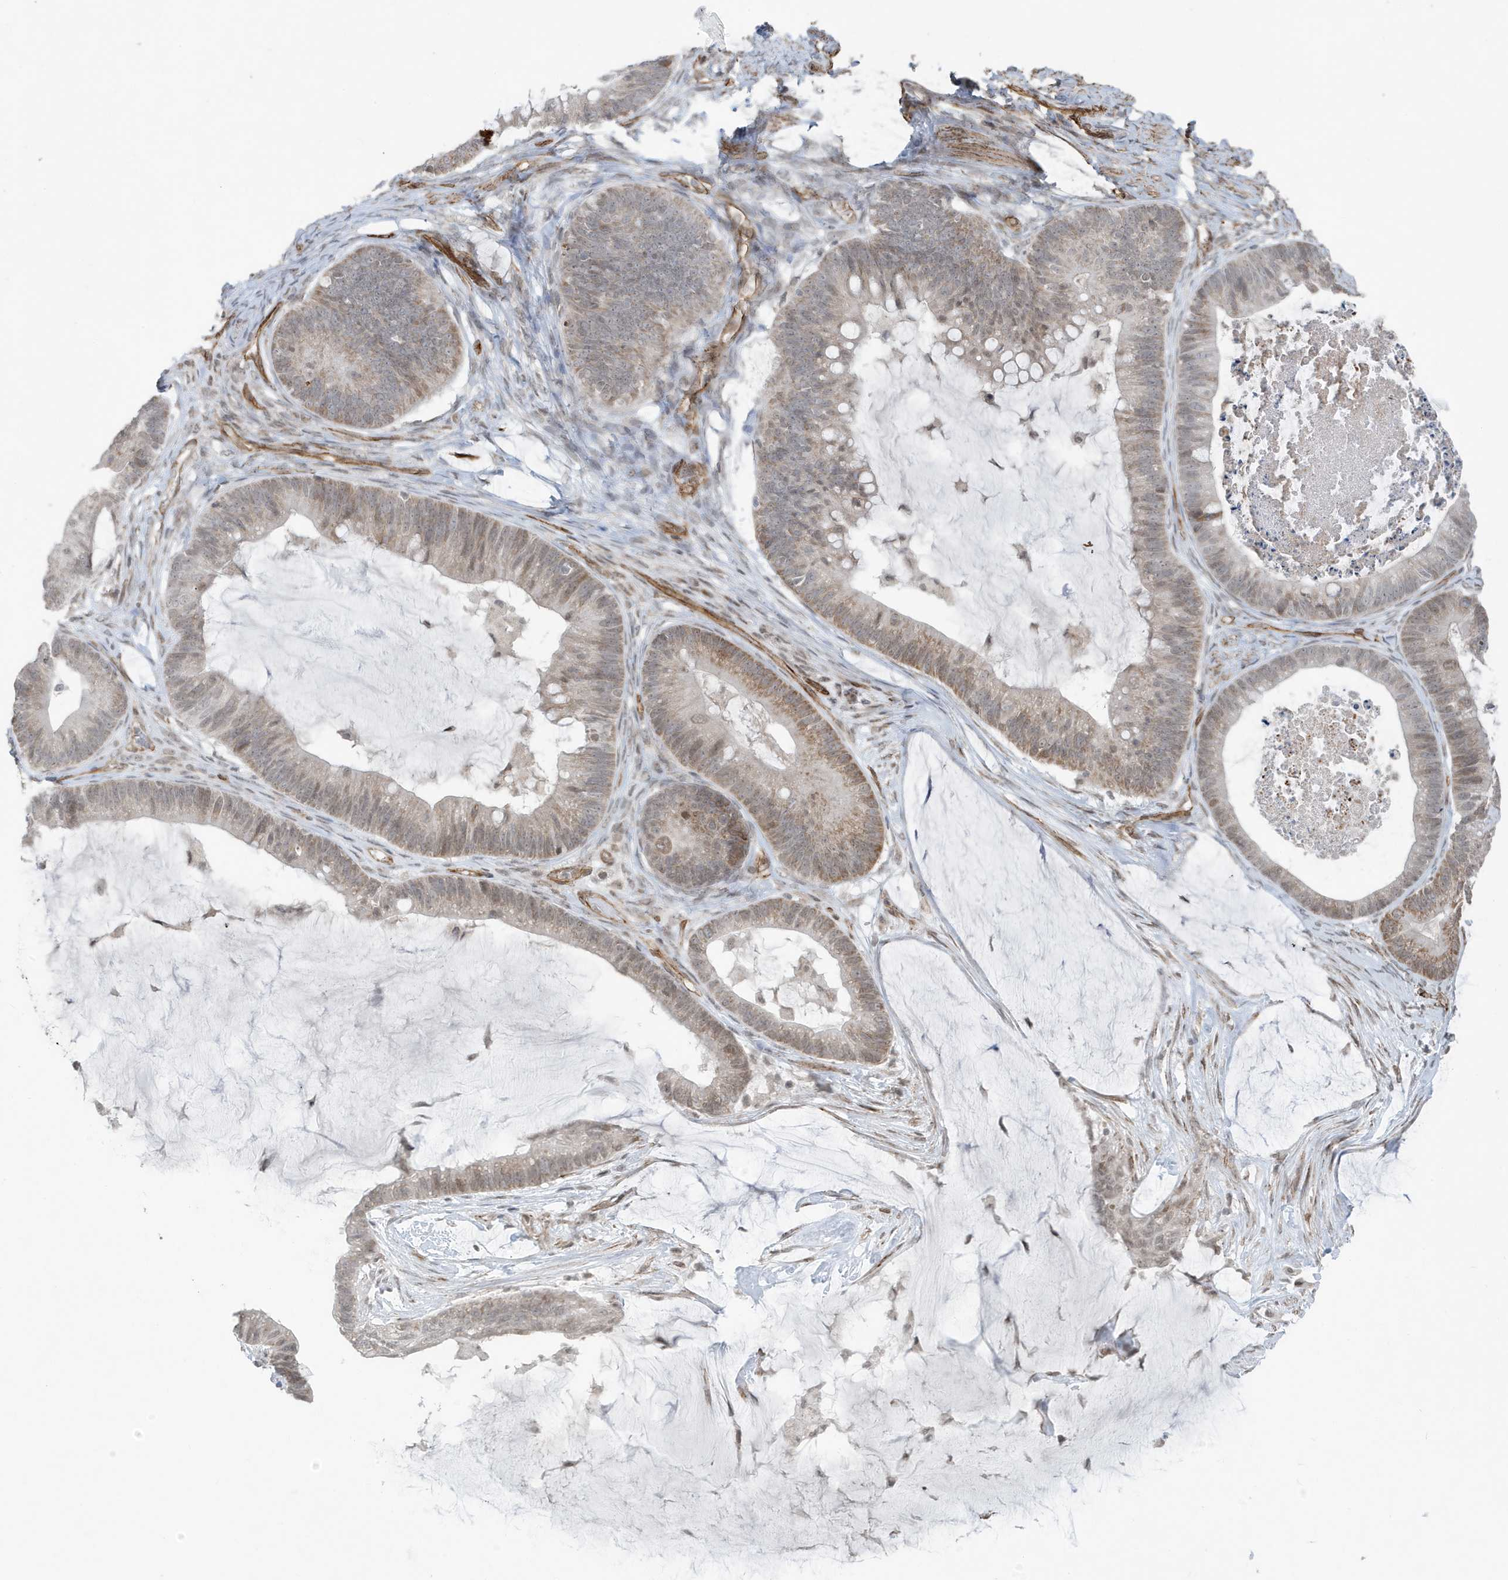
{"staining": {"intensity": "weak", "quantity": "25%-75%", "location": "cytoplasmic/membranous"}, "tissue": "ovarian cancer", "cell_type": "Tumor cells", "image_type": "cancer", "snomed": [{"axis": "morphology", "description": "Cystadenocarcinoma, mucinous, NOS"}, {"axis": "topography", "description": "Ovary"}], "caption": "Weak cytoplasmic/membranous protein staining is present in about 25%-75% of tumor cells in ovarian cancer (mucinous cystadenocarcinoma). The protein of interest is shown in brown color, while the nuclei are stained blue.", "gene": "CHCHD4", "patient": {"sex": "female", "age": 61}}